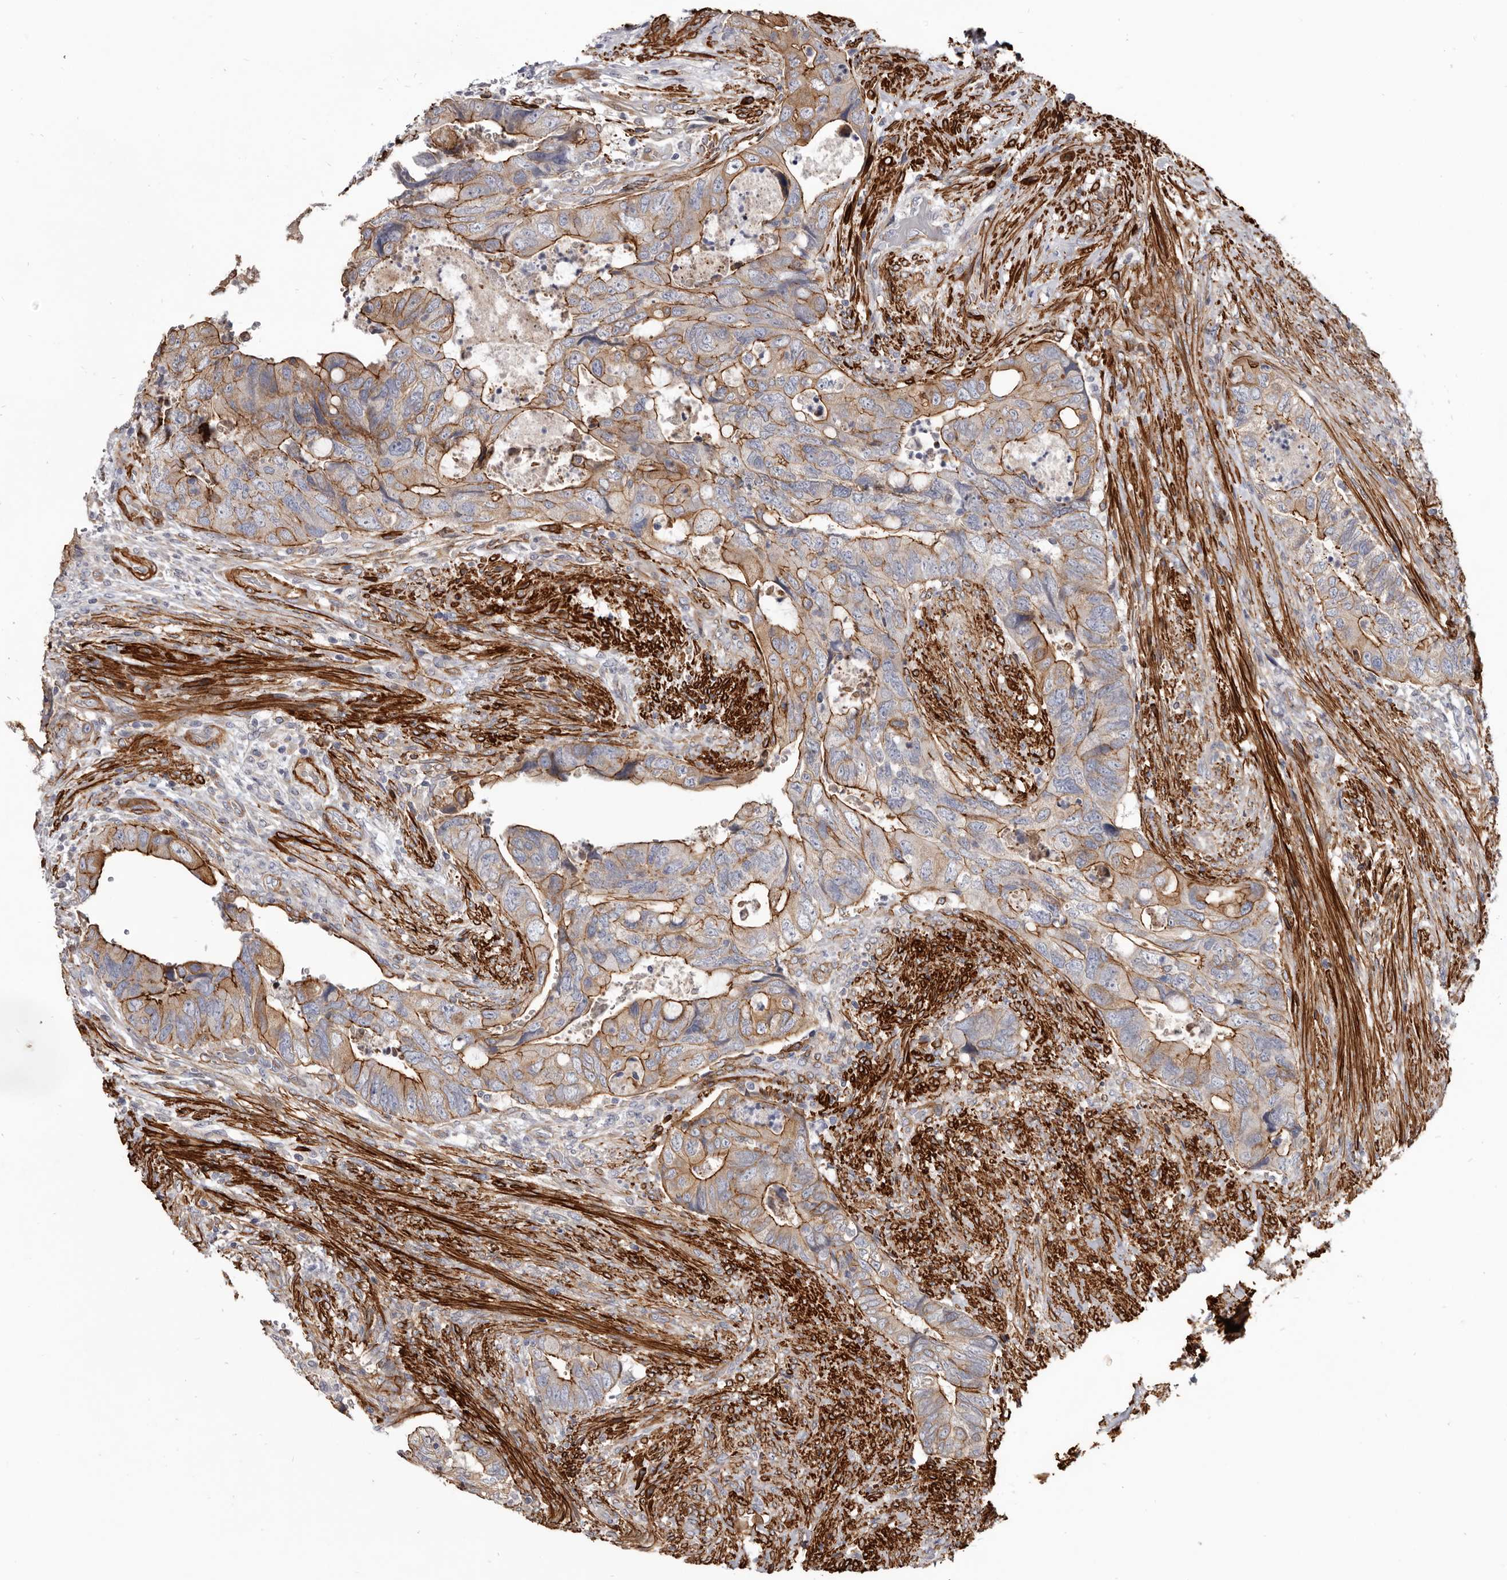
{"staining": {"intensity": "moderate", "quantity": "25%-75%", "location": "cytoplasmic/membranous"}, "tissue": "colorectal cancer", "cell_type": "Tumor cells", "image_type": "cancer", "snomed": [{"axis": "morphology", "description": "Adenocarcinoma, NOS"}, {"axis": "topography", "description": "Rectum"}], "caption": "Immunohistochemistry (DAB) staining of human colorectal cancer (adenocarcinoma) displays moderate cytoplasmic/membranous protein expression in approximately 25%-75% of tumor cells.", "gene": "CGN", "patient": {"sex": "male", "age": 63}}